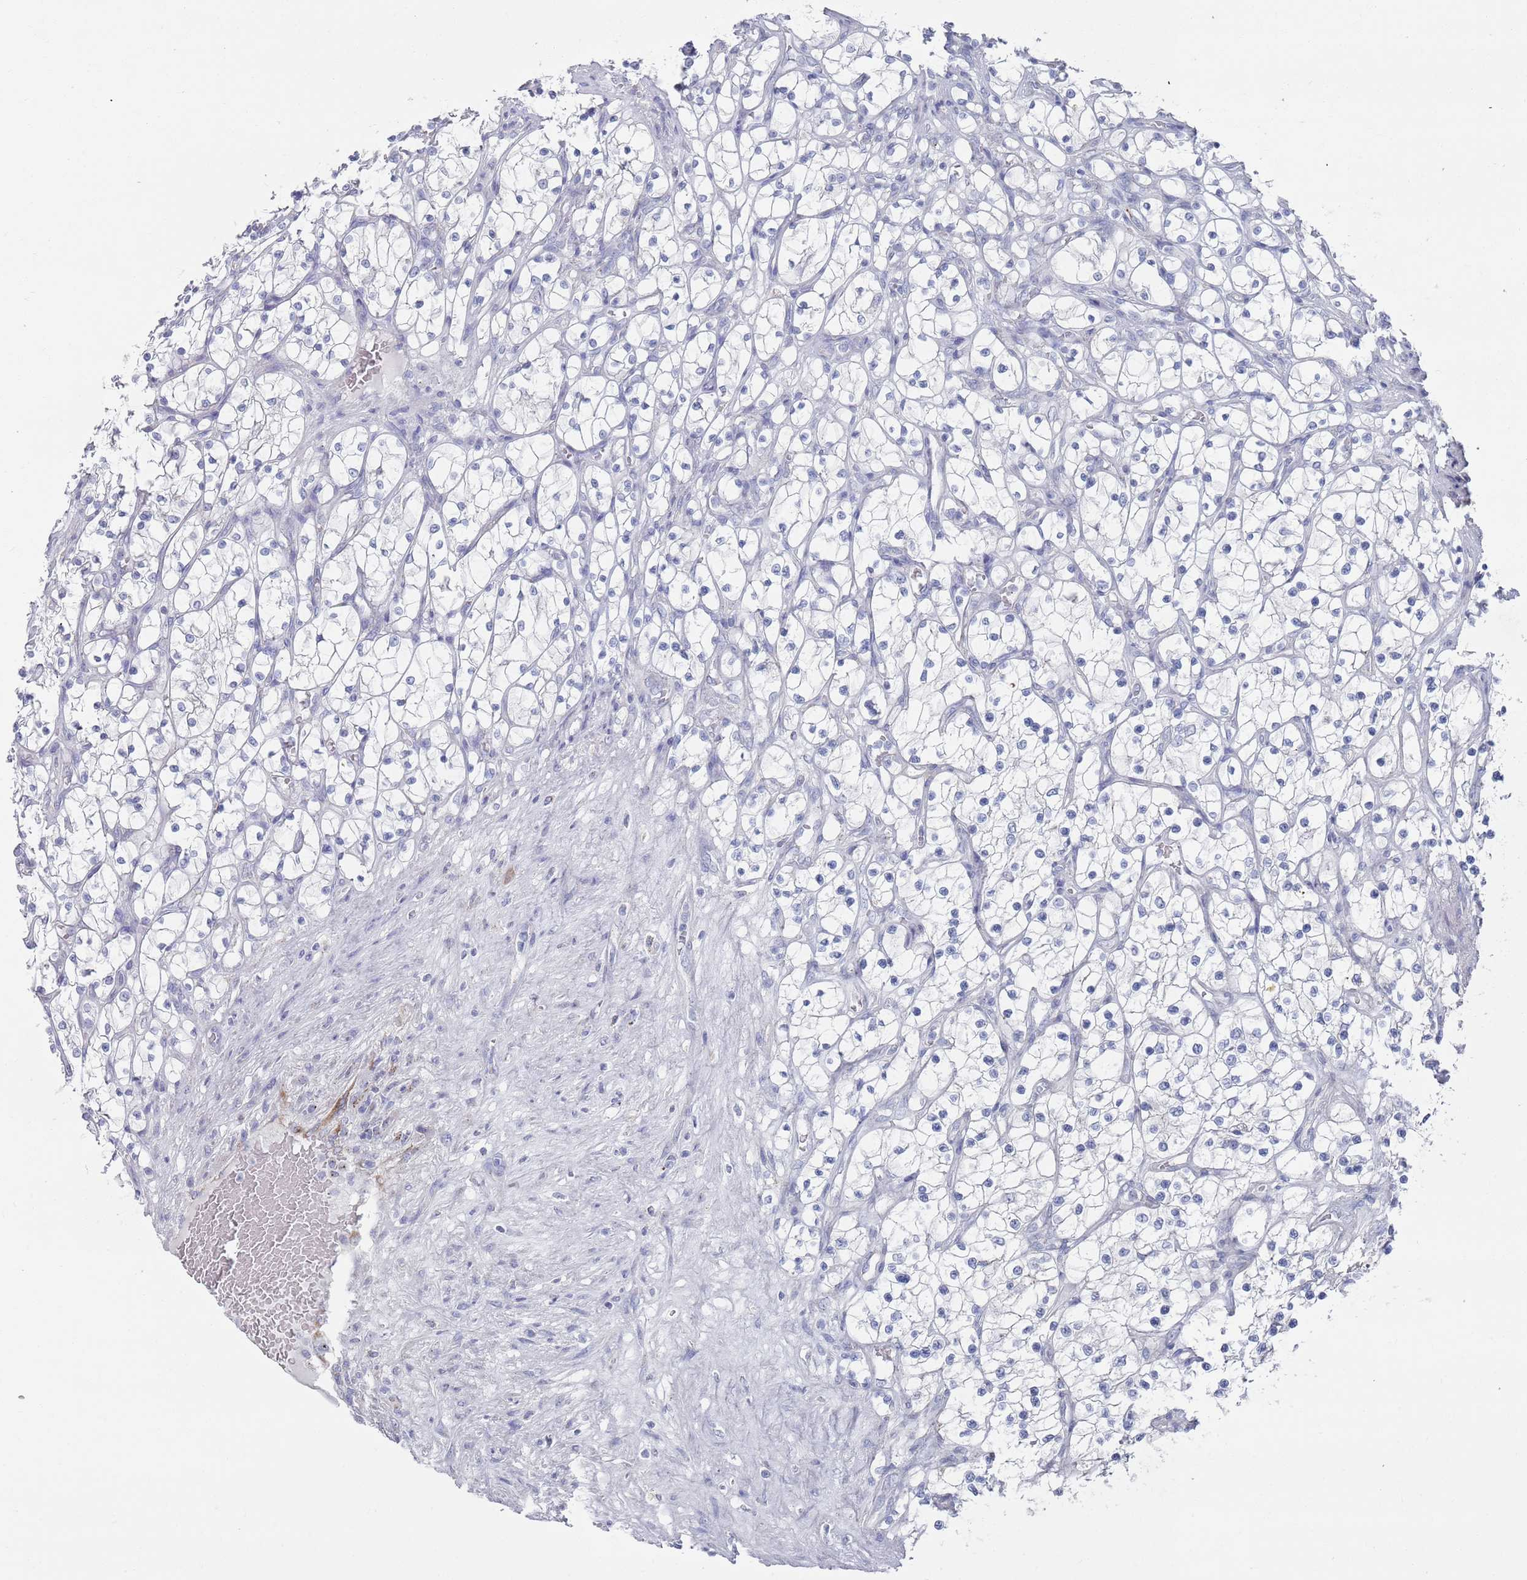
{"staining": {"intensity": "negative", "quantity": "none", "location": "none"}, "tissue": "renal cancer", "cell_type": "Tumor cells", "image_type": "cancer", "snomed": [{"axis": "morphology", "description": "Adenocarcinoma, NOS"}, {"axis": "topography", "description": "Kidney"}], "caption": "Immunohistochemistry (IHC) micrograph of neoplastic tissue: human renal cancer stained with DAB (3,3'-diaminobenzidine) displays no significant protein staining in tumor cells. The staining was performed using DAB to visualize the protein expression in brown, while the nuclei were stained in blue with hematoxylin (Magnification: 20x).", "gene": "MAT1A", "patient": {"sex": "female", "age": 69}}